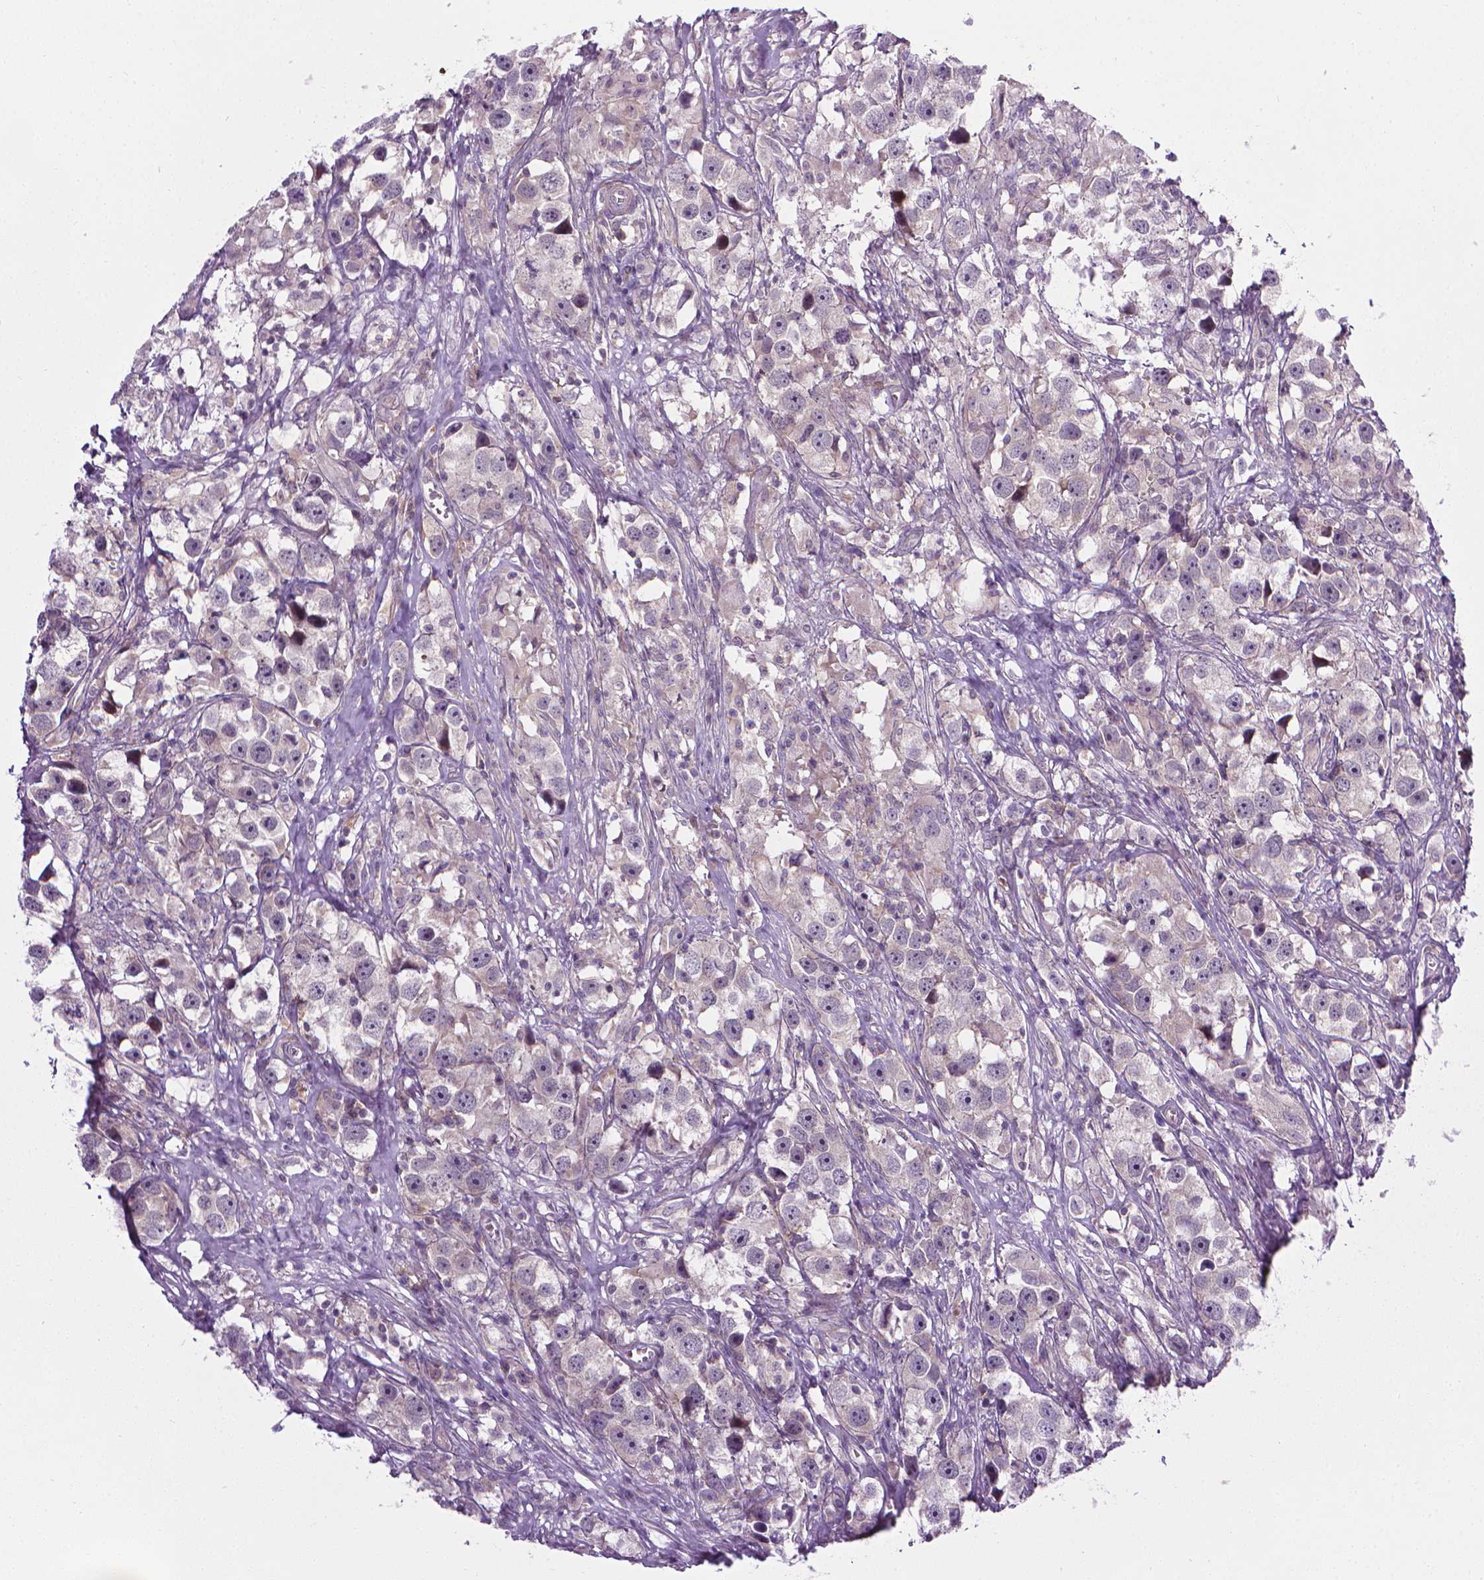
{"staining": {"intensity": "weak", "quantity": "25%-75%", "location": "cytoplasmic/membranous"}, "tissue": "testis cancer", "cell_type": "Tumor cells", "image_type": "cancer", "snomed": [{"axis": "morphology", "description": "Seminoma, NOS"}, {"axis": "topography", "description": "Testis"}], "caption": "IHC photomicrograph of neoplastic tissue: human testis cancer (seminoma) stained using immunohistochemistry (IHC) reveals low levels of weak protein expression localized specifically in the cytoplasmic/membranous of tumor cells, appearing as a cytoplasmic/membranous brown color.", "gene": "PRAG1", "patient": {"sex": "male", "age": 49}}